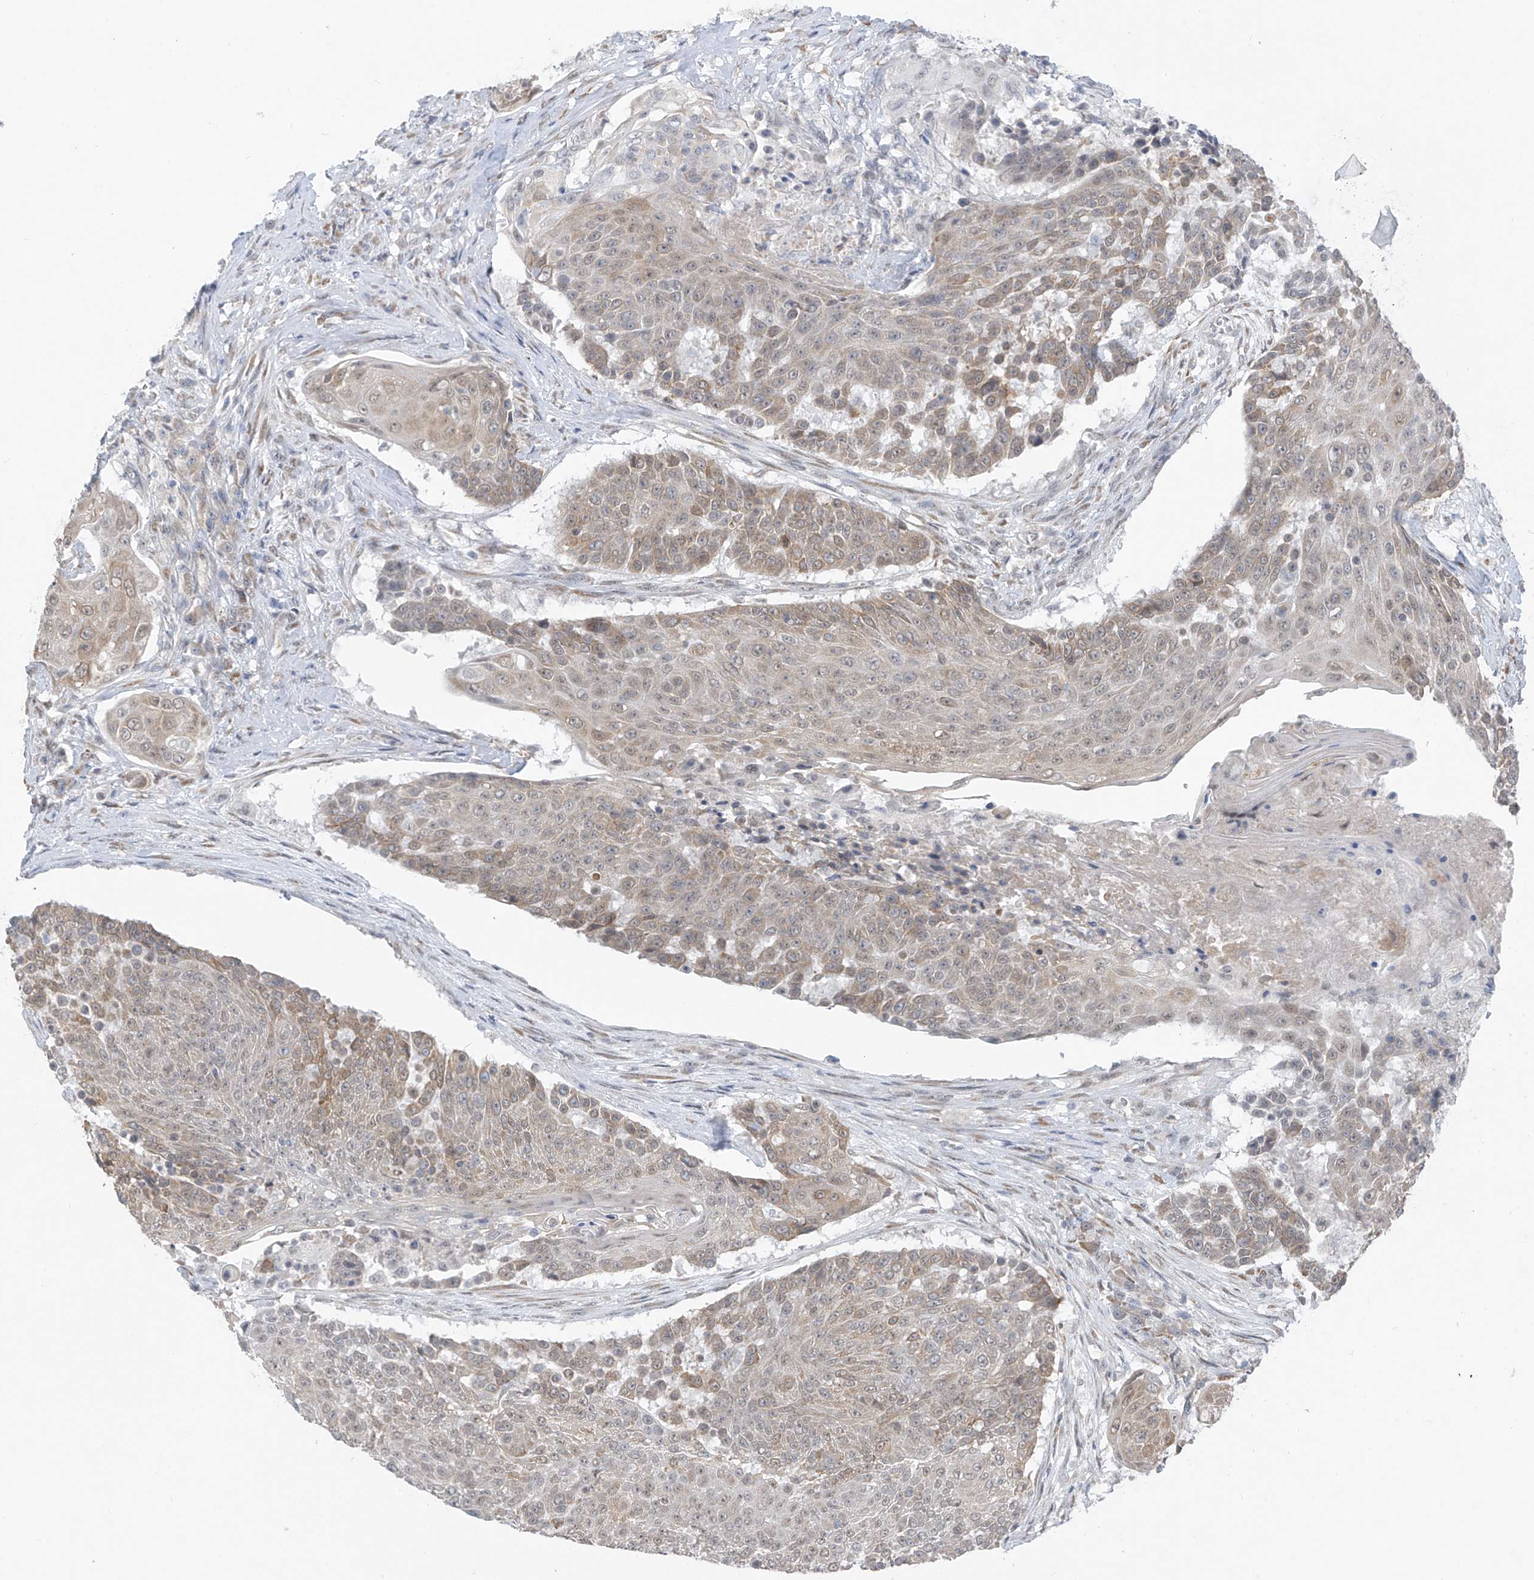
{"staining": {"intensity": "weak", "quantity": "25%-75%", "location": "cytoplasmic/membranous"}, "tissue": "urothelial cancer", "cell_type": "Tumor cells", "image_type": "cancer", "snomed": [{"axis": "morphology", "description": "Urothelial carcinoma, High grade"}, {"axis": "topography", "description": "Urinary bladder"}], "caption": "This photomicrograph demonstrates urothelial carcinoma (high-grade) stained with IHC to label a protein in brown. The cytoplasmic/membranous of tumor cells show weak positivity for the protein. Nuclei are counter-stained blue.", "gene": "CYP4V2", "patient": {"sex": "female", "age": 63}}